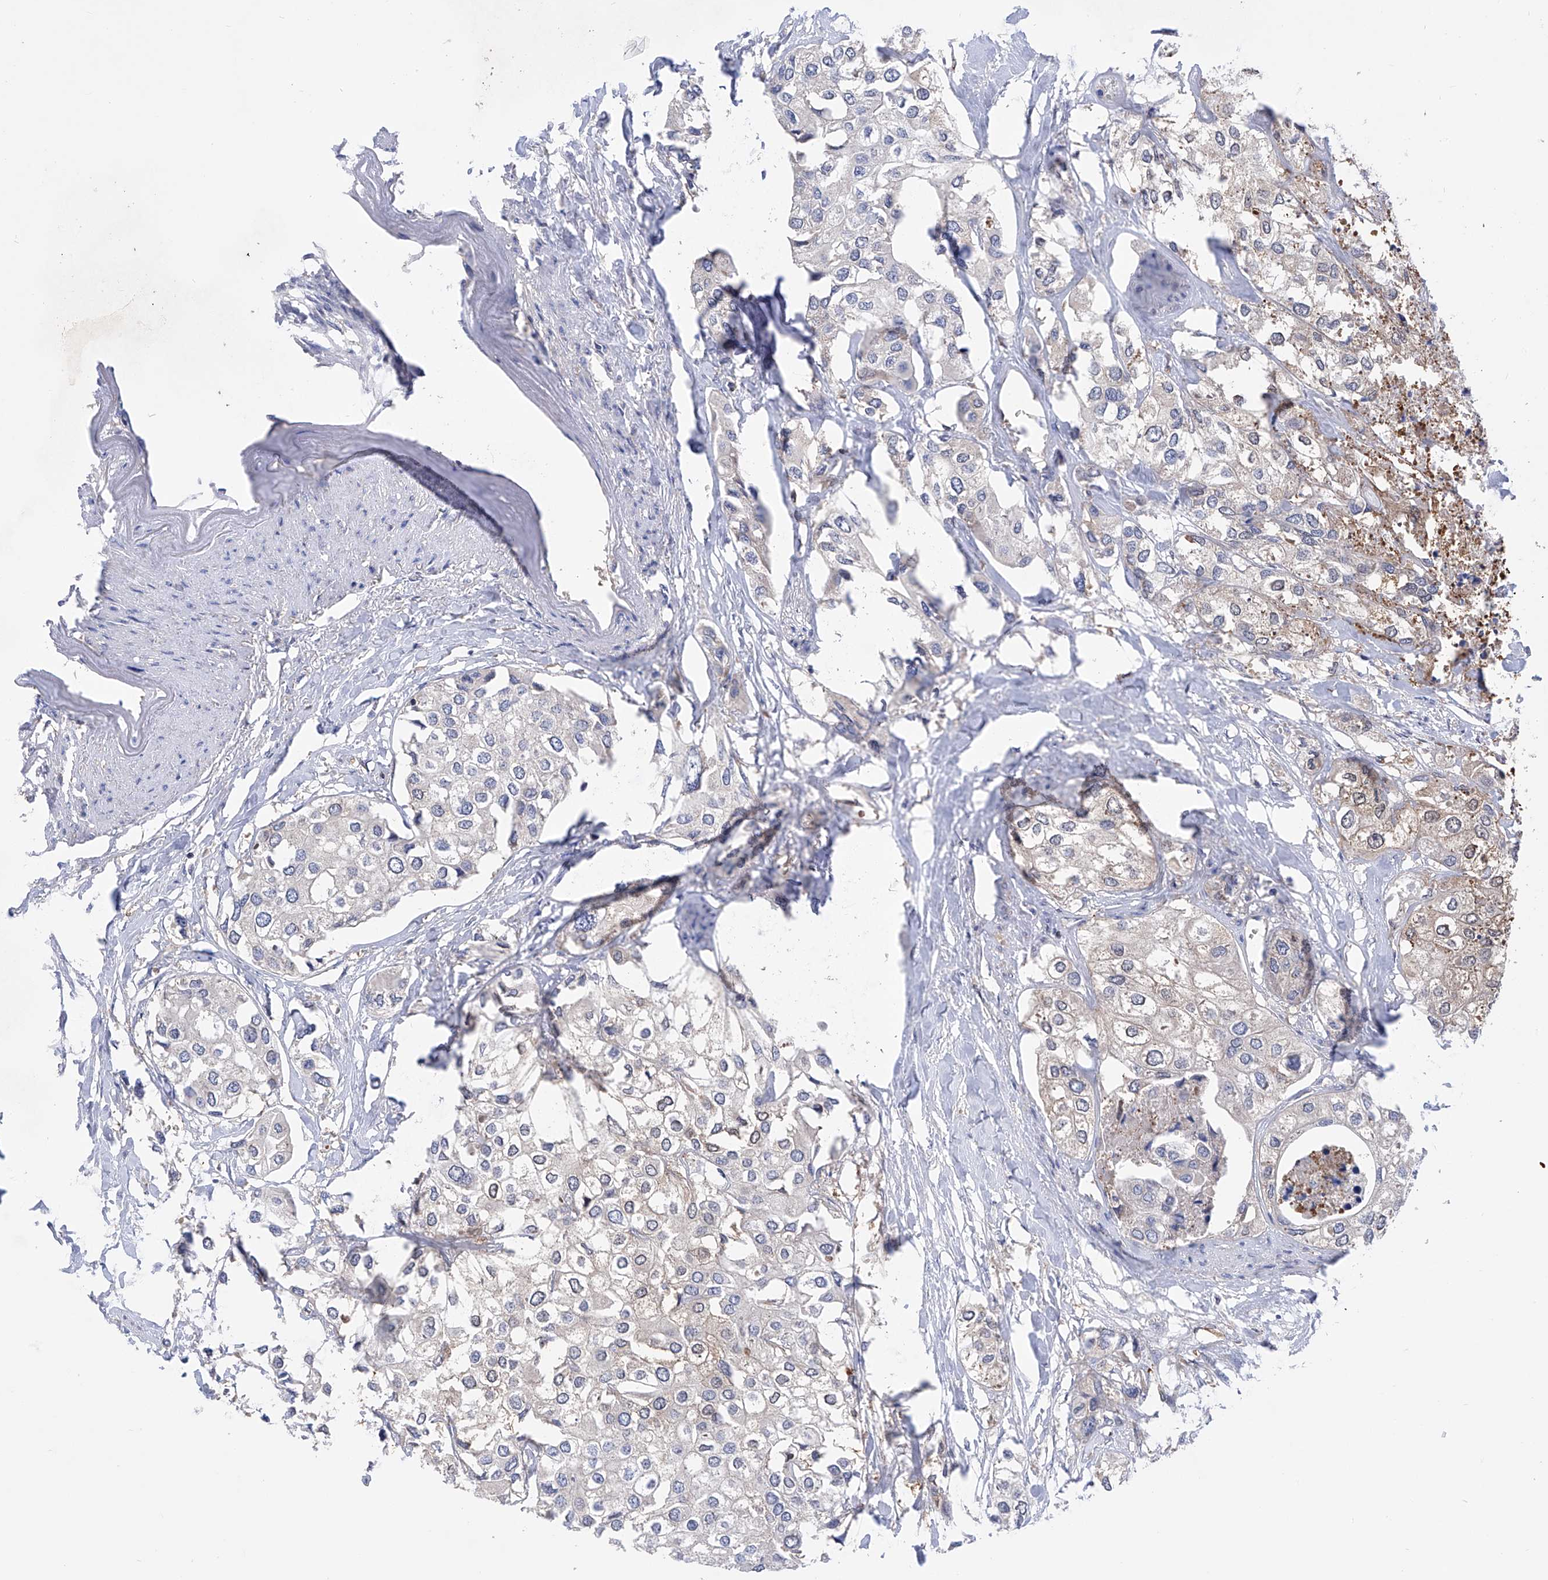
{"staining": {"intensity": "weak", "quantity": "<25%", "location": "cytoplasmic/membranous"}, "tissue": "urothelial cancer", "cell_type": "Tumor cells", "image_type": "cancer", "snomed": [{"axis": "morphology", "description": "Urothelial carcinoma, High grade"}, {"axis": "topography", "description": "Urinary bladder"}], "caption": "Immunohistochemistry image of urothelial cancer stained for a protein (brown), which reveals no staining in tumor cells.", "gene": "SPATA20", "patient": {"sex": "male", "age": 64}}